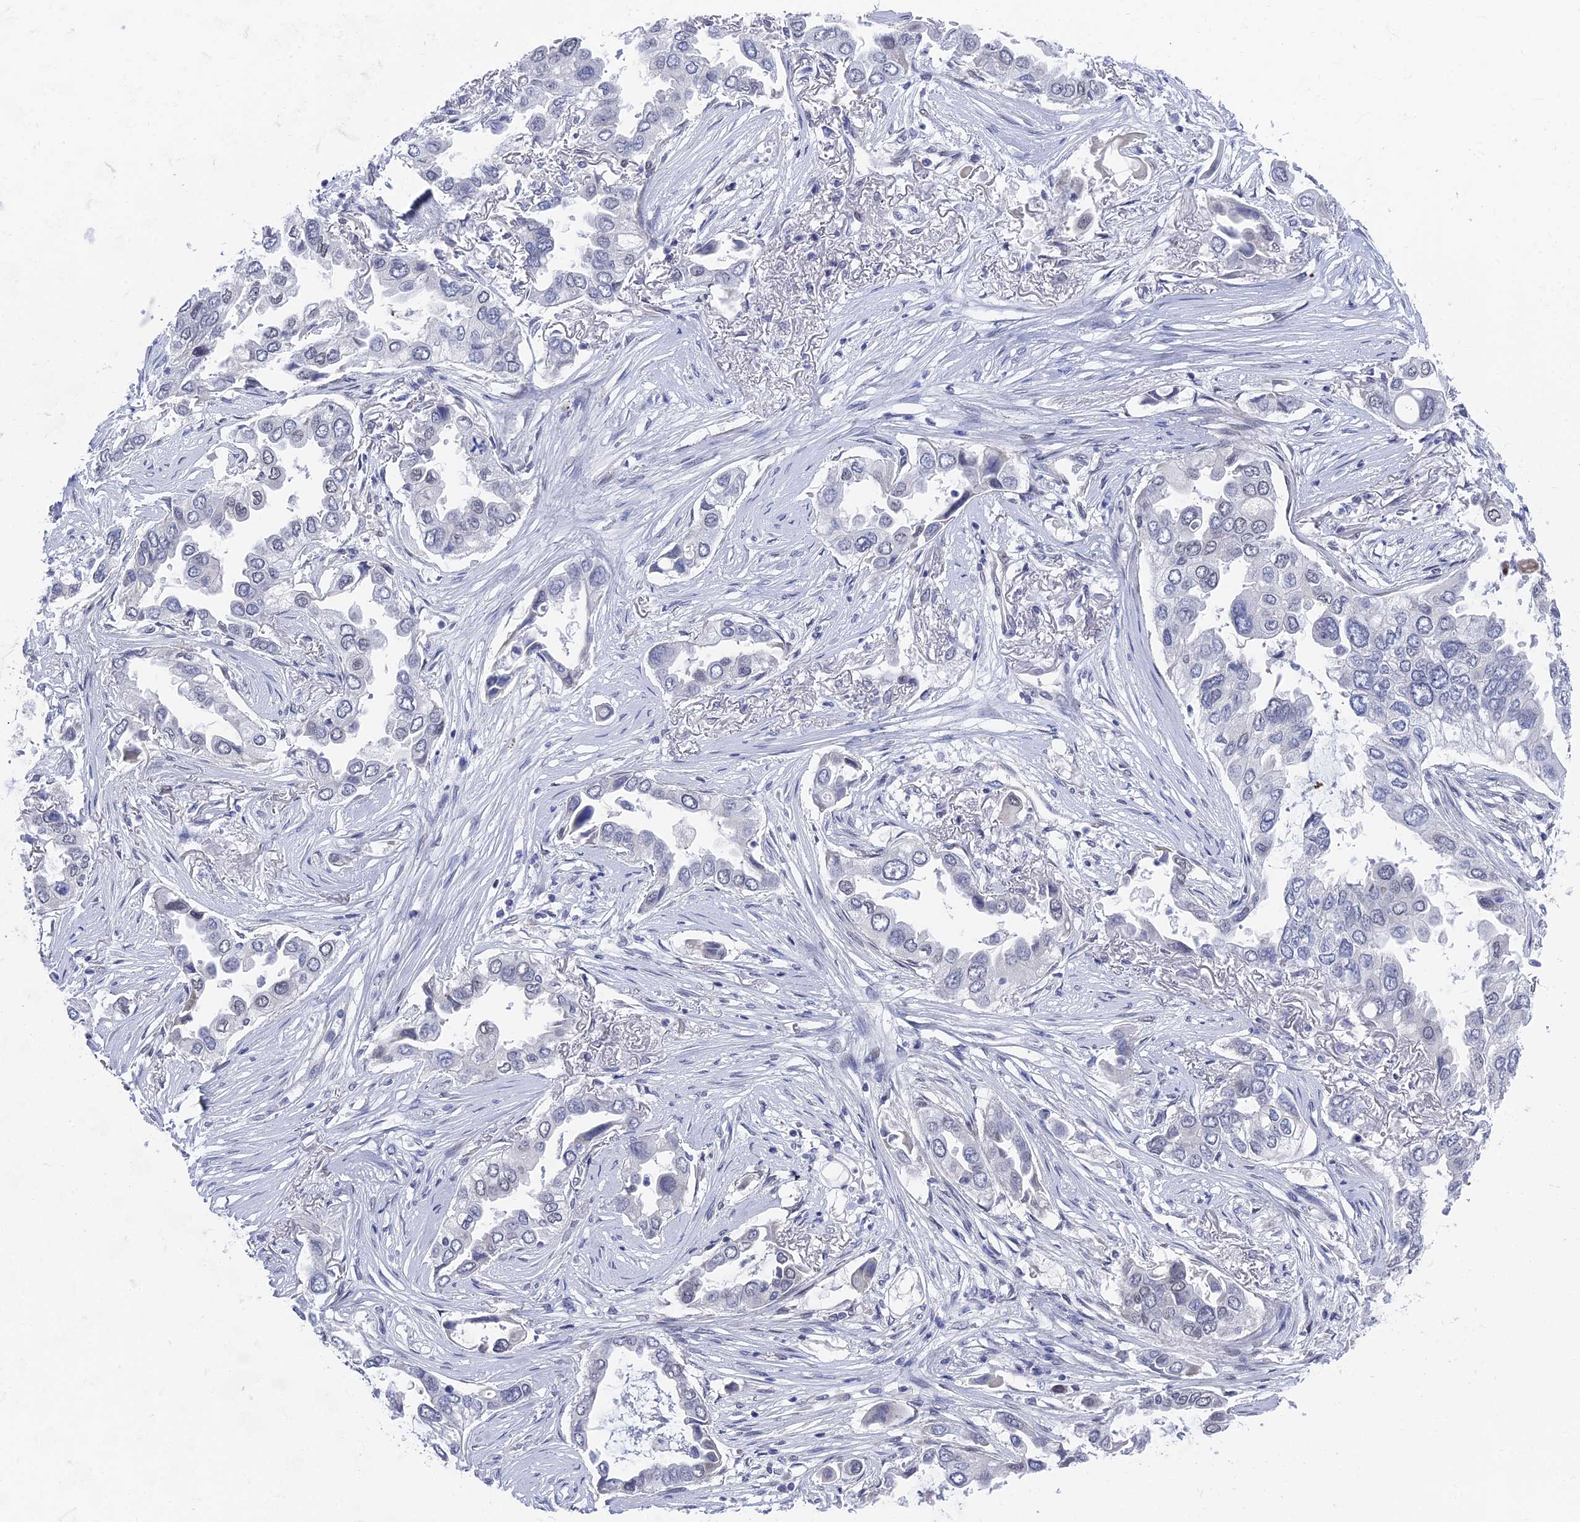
{"staining": {"intensity": "negative", "quantity": "none", "location": "none"}, "tissue": "lung cancer", "cell_type": "Tumor cells", "image_type": "cancer", "snomed": [{"axis": "morphology", "description": "Adenocarcinoma, NOS"}, {"axis": "topography", "description": "Lung"}], "caption": "This is an immunohistochemistry micrograph of lung cancer. There is no positivity in tumor cells.", "gene": "FHIP2A", "patient": {"sex": "female", "age": 76}}